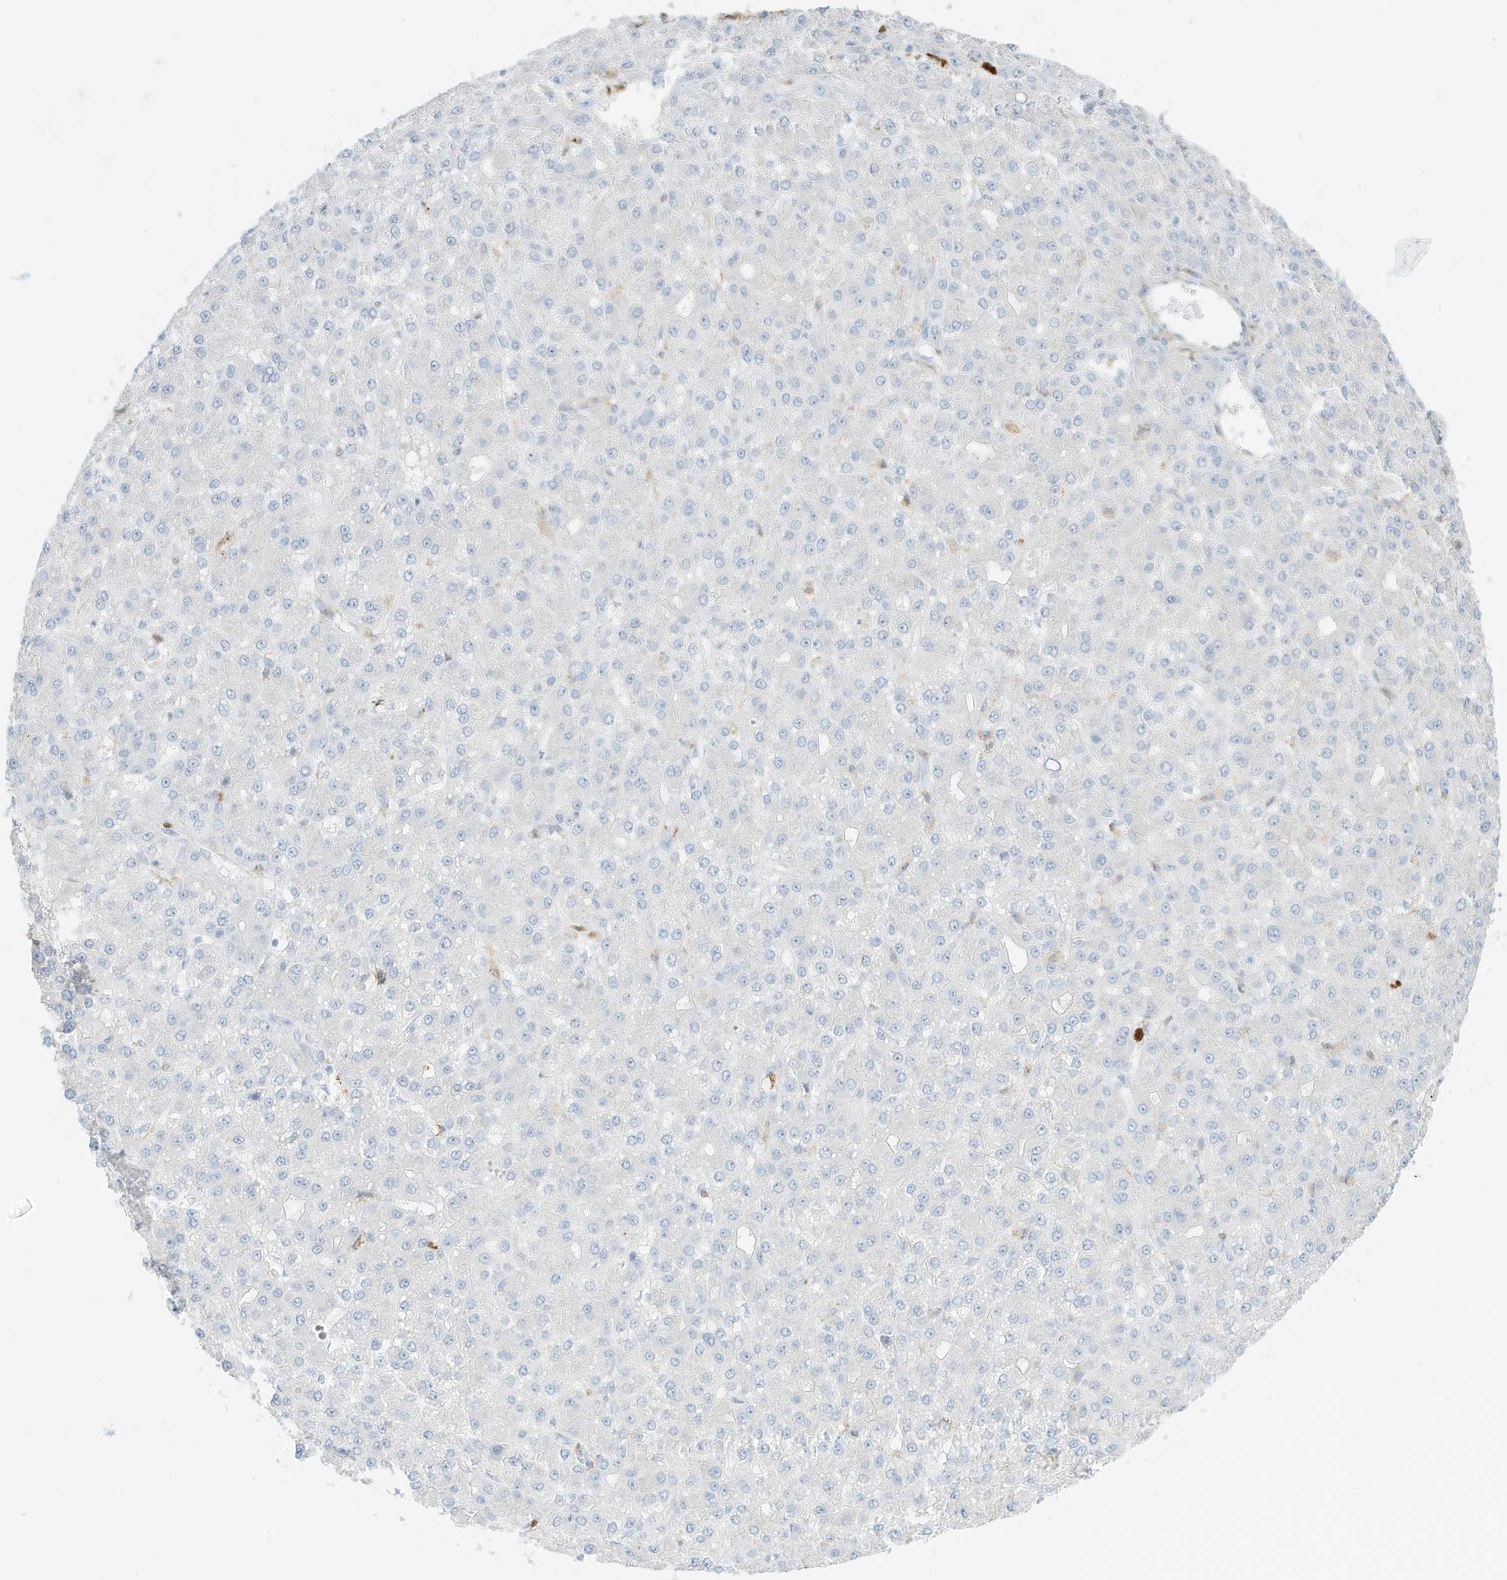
{"staining": {"intensity": "negative", "quantity": "none", "location": "none"}, "tissue": "liver cancer", "cell_type": "Tumor cells", "image_type": "cancer", "snomed": [{"axis": "morphology", "description": "Carcinoma, Hepatocellular, NOS"}, {"axis": "topography", "description": "Liver"}], "caption": "Immunohistochemistry image of human hepatocellular carcinoma (liver) stained for a protein (brown), which reveals no expression in tumor cells. The staining was performed using DAB to visualize the protein expression in brown, while the nuclei were stained in blue with hematoxylin (Magnification: 20x).", "gene": "GCA", "patient": {"sex": "male", "age": 67}}